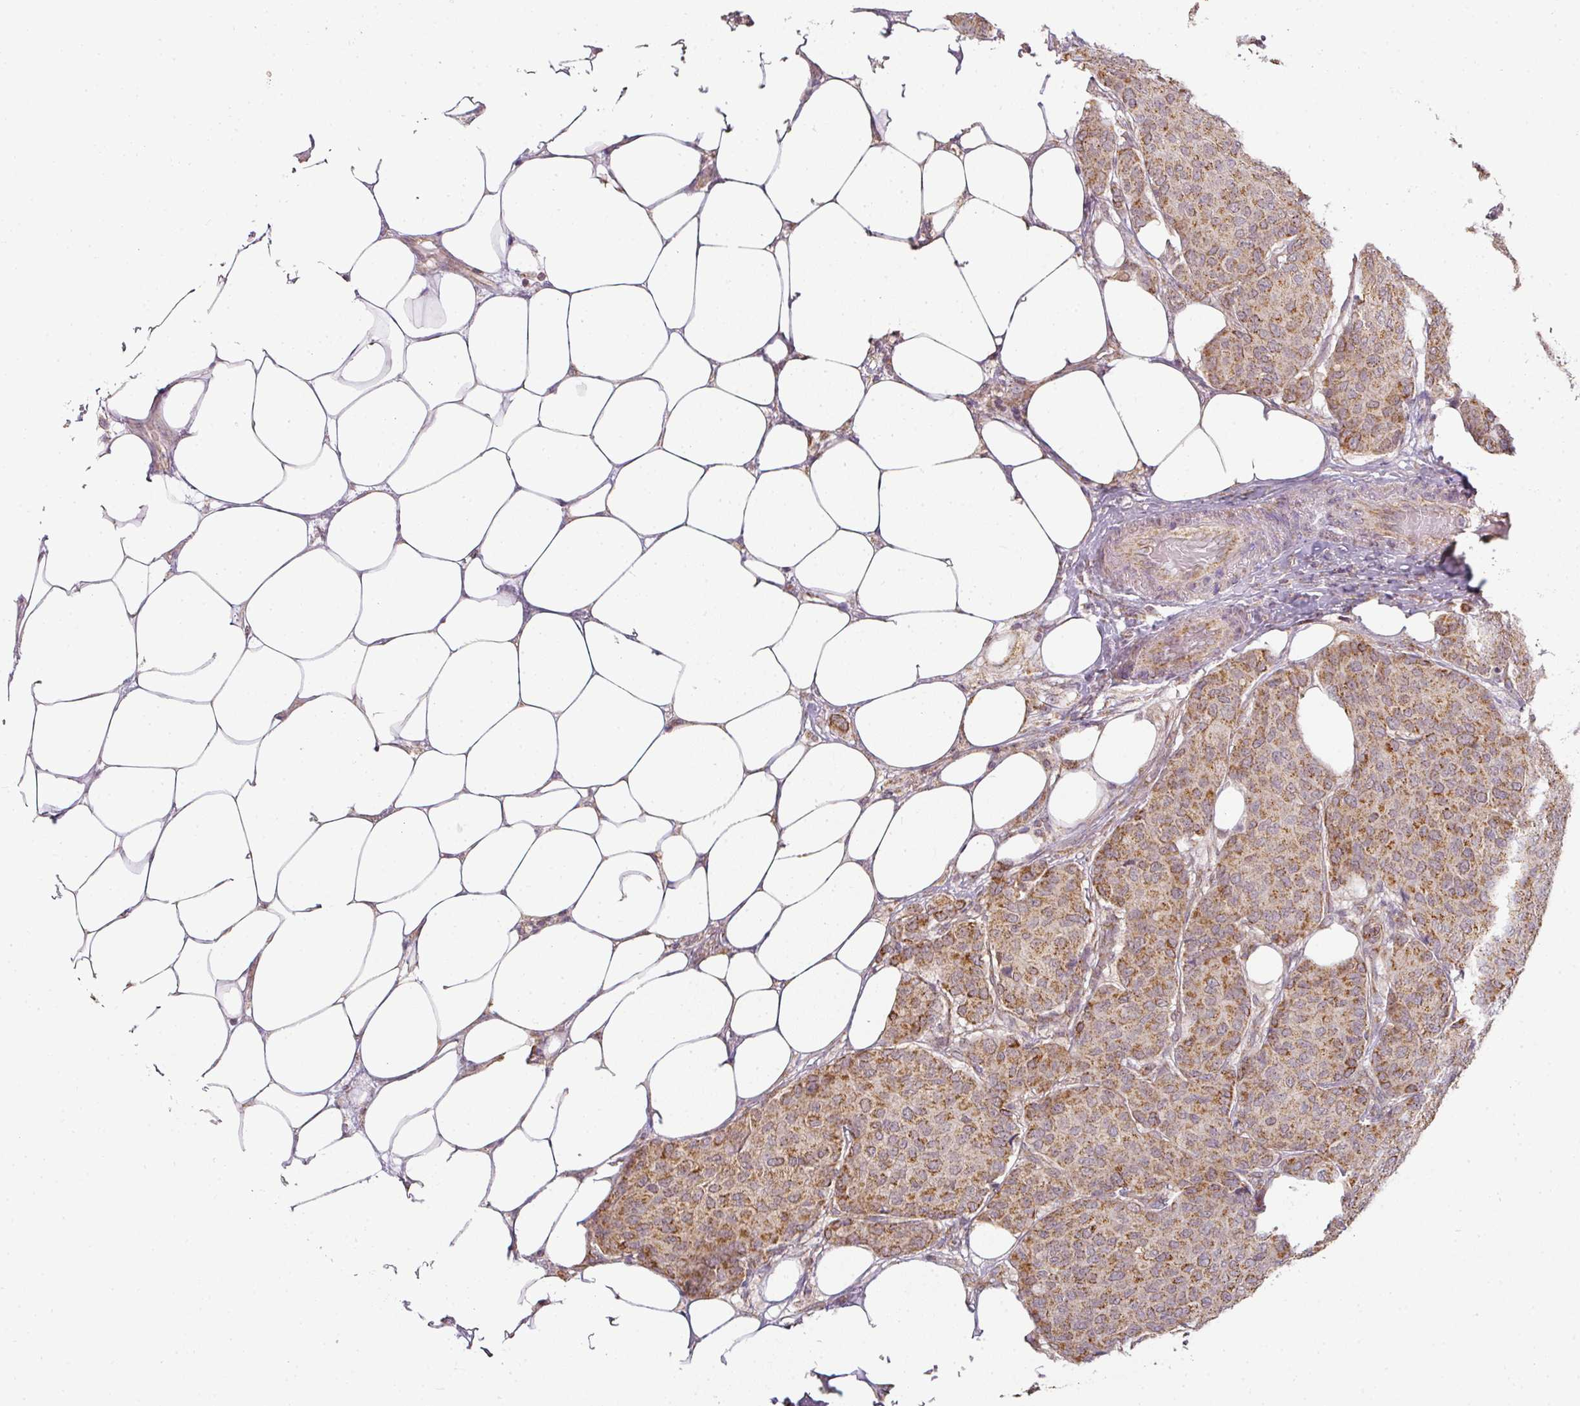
{"staining": {"intensity": "moderate", "quantity": ">75%", "location": "cytoplasmic/membranous"}, "tissue": "breast cancer", "cell_type": "Tumor cells", "image_type": "cancer", "snomed": [{"axis": "morphology", "description": "Duct carcinoma"}, {"axis": "topography", "description": "Breast"}], "caption": "Immunohistochemical staining of breast infiltrating ductal carcinoma shows medium levels of moderate cytoplasmic/membranous protein expression in about >75% of tumor cells.", "gene": "MYOM2", "patient": {"sex": "female", "age": 75}}